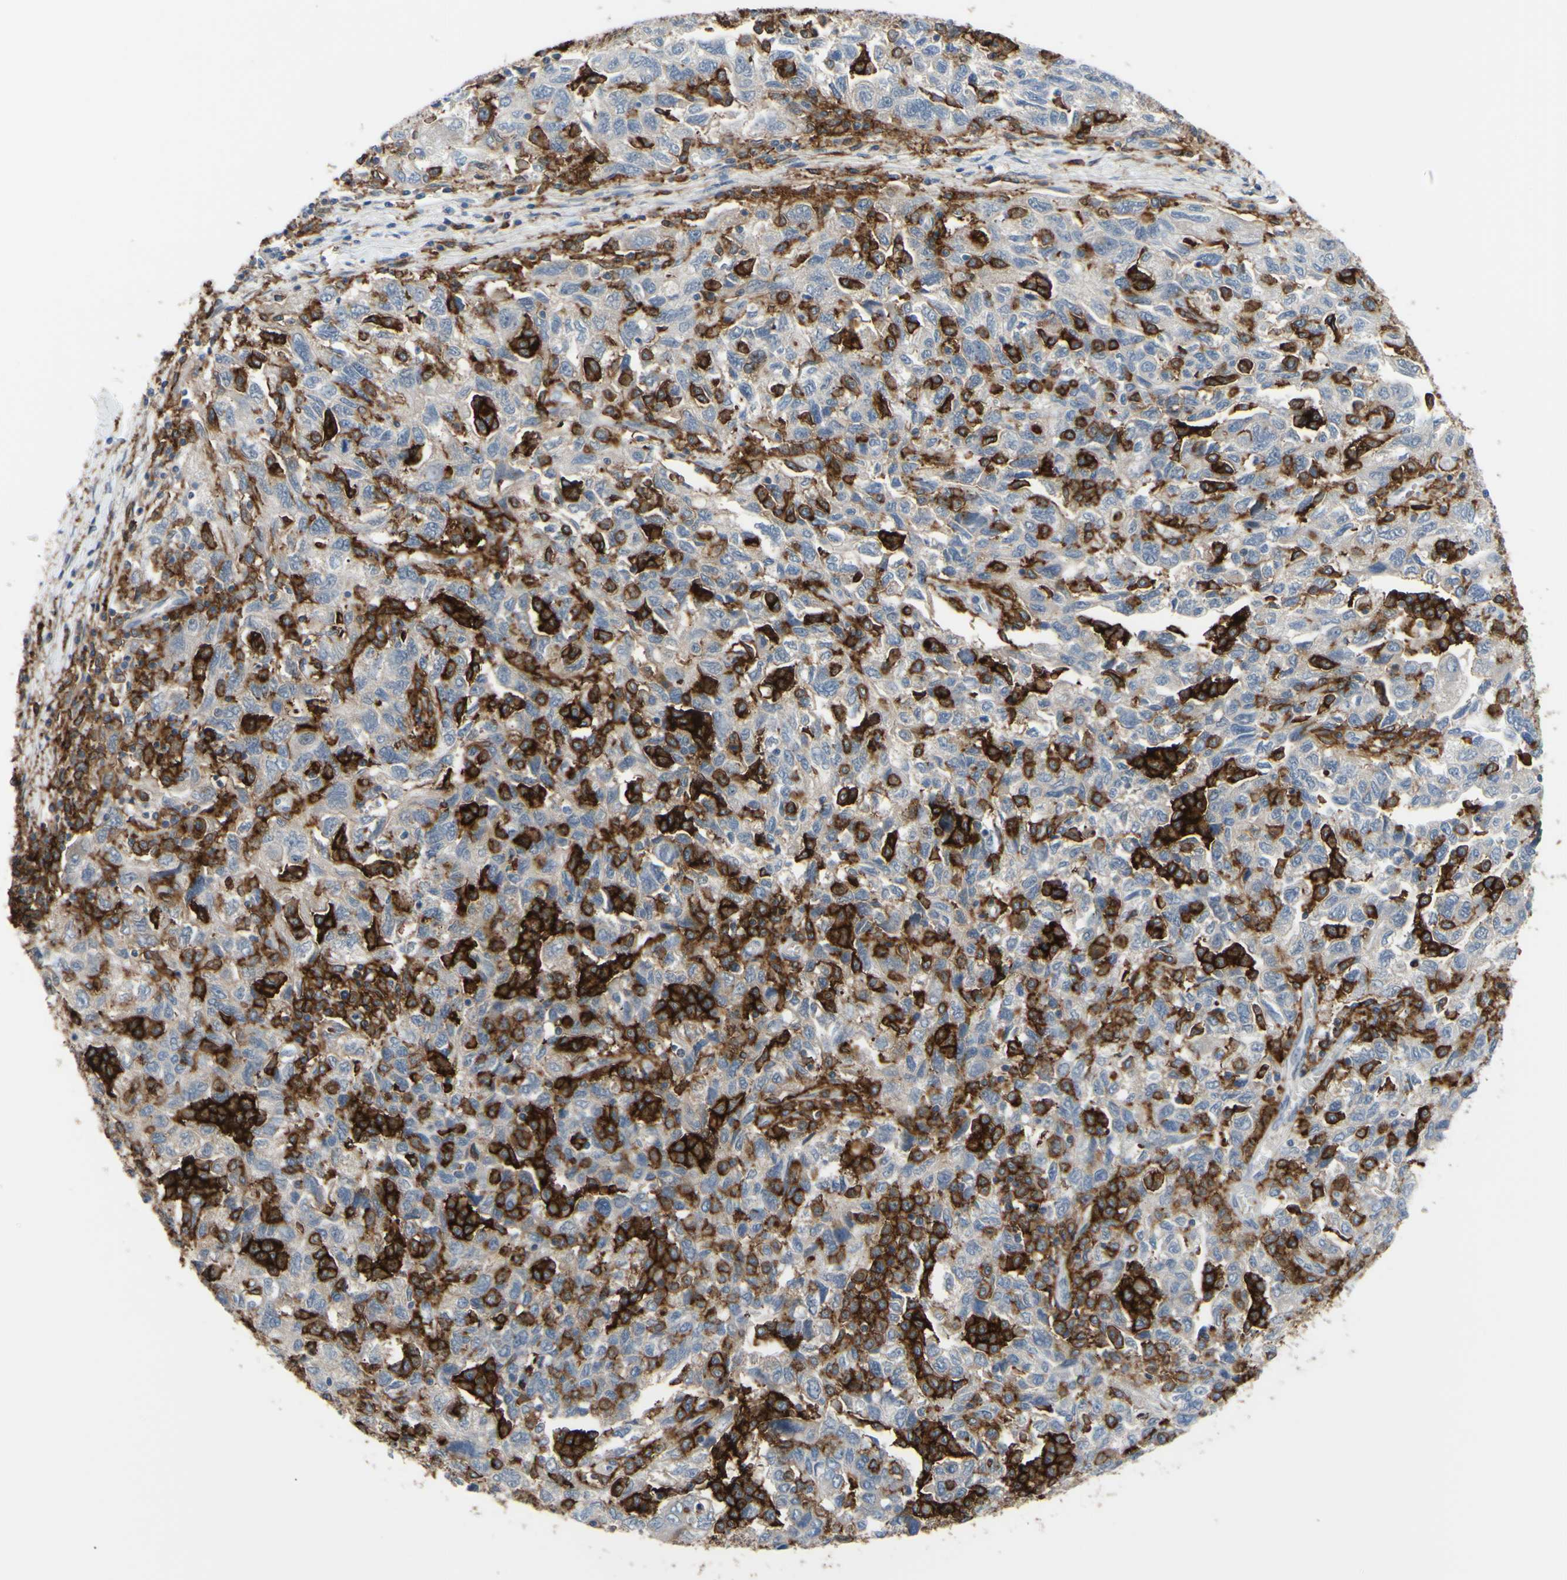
{"staining": {"intensity": "negative", "quantity": "none", "location": "none"}, "tissue": "ovarian cancer", "cell_type": "Tumor cells", "image_type": "cancer", "snomed": [{"axis": "morphology", "description": "Carcinoma, NOS"}, {"axis": "morphology", "description": "Cystadenocarcinoma, serous, NOS"}, {"axis": "topography", "description": "Ovary"}], "caption": "An immunohistochemistry (IHC) image of ovarian cancer (carcinoma) is shown. There is no staining in tumor cells of ovarian cancer (carcinoma). (Brightfield microscopy of DAB (3,3'-diaminobenzidine) IHC at high magnification).", "gene": "FCGR2A", "patient": {"sex": "female", "age": 69}}